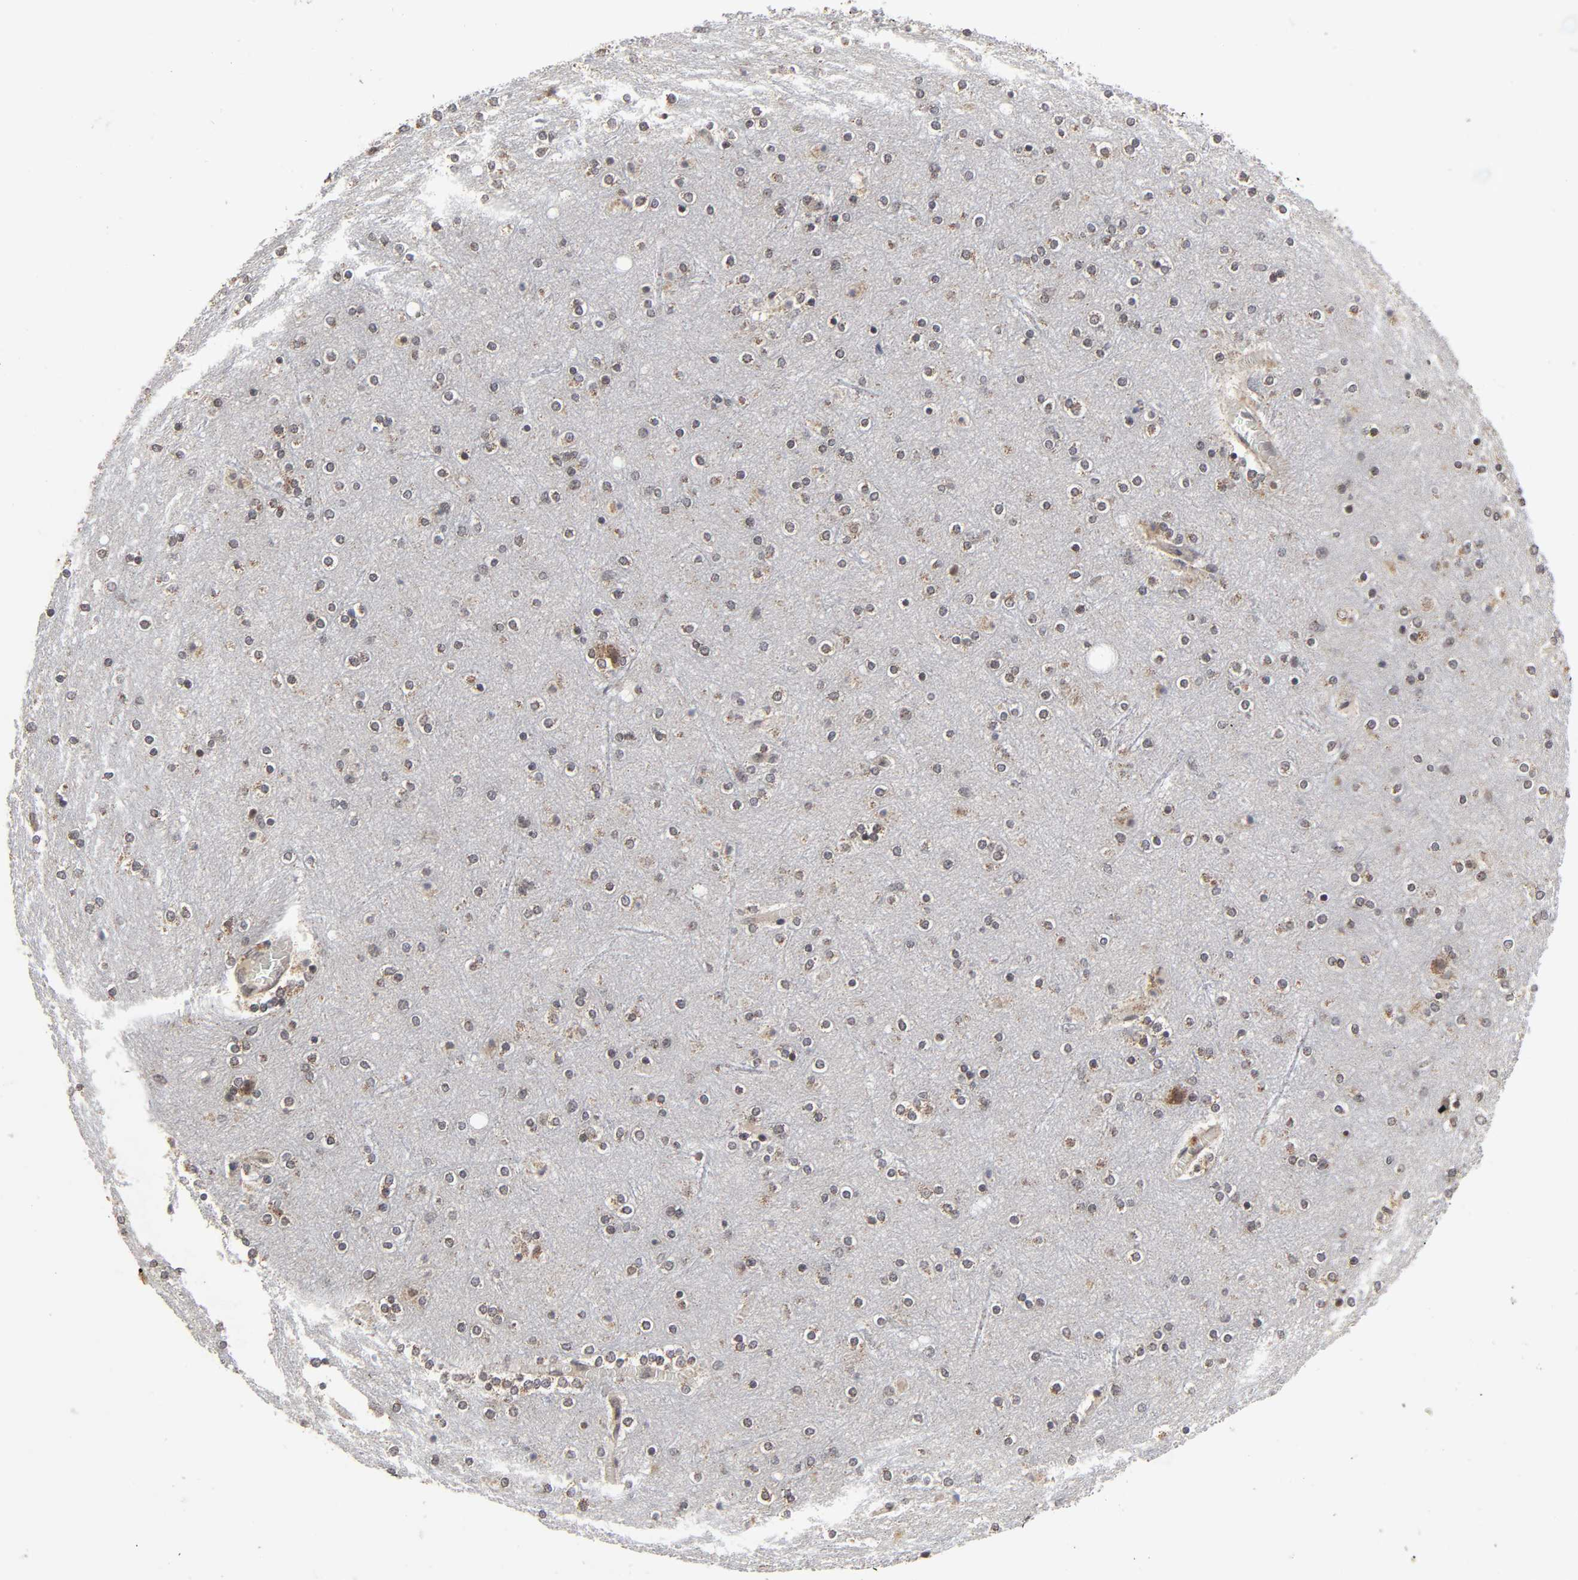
{"staining": {"intensity": "negative", "quantity": "none", "location": "none"}, "tissue": "cerebral cortex", "cell_type": "Endothelial cells", "image_type": "normal", "snomed": [{"axis": "morphology", "description": "Normal tissue, NOS"}, {"axis": "topography", "description": "Cerebral cortex"}], "caption": "Immunohistochemistry histopathology image of normal cerebral cortex stained for a protein (brown), which exhibits no positivity in endothelial cells. (Stains: DAB immunohistochemistry (IHC) with hematoxylin counter stain, Microscopy: brightfield microscopy at high magnification).", "gene": "AUH", "patient": {"sex": "female", "age": 54}}